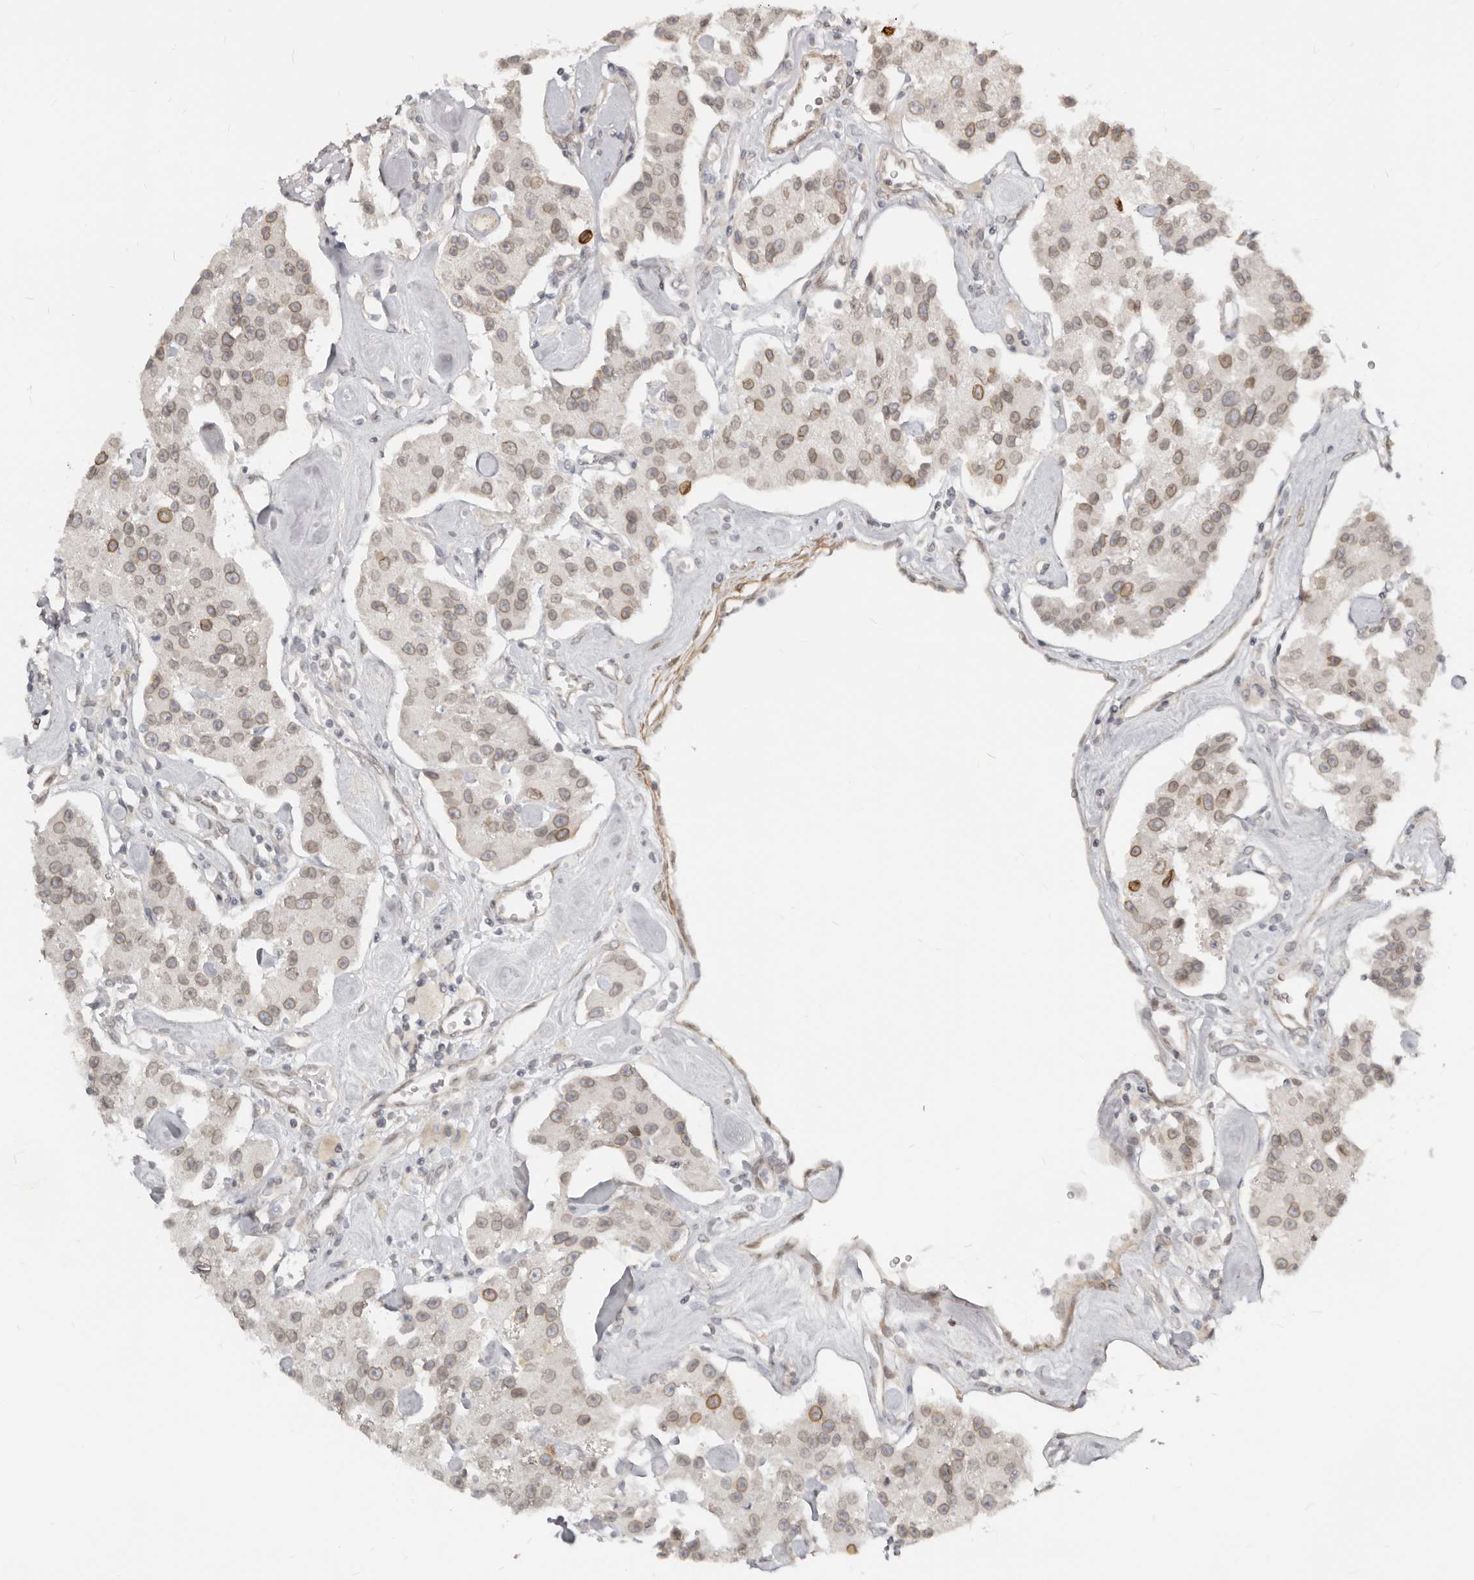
{"staining": {"intensity": "moderate", "quantity": "25%-75%", "location": "cytoplasmic/membranous,nuclear"}, "tissue": "carcinoid", "cell_type": "Tumor cells", "image_type": "cancer", "snomed": [{"axis": "morphology", "description": "Carcinoid, malignant, NOS"}, {"axis": "topography", "description": "Pancreas"}], "caption": "A medium amount of moderate cytoplasmic/membranous and nuclear staining is seen in about 25%-75% of tumor cells in malignant carcinoid tissue. (Brightfield microscopy of DAB IHC at high magnification).", "gene": "NUP153", "patient": {"sex": "male", "age": 41}}